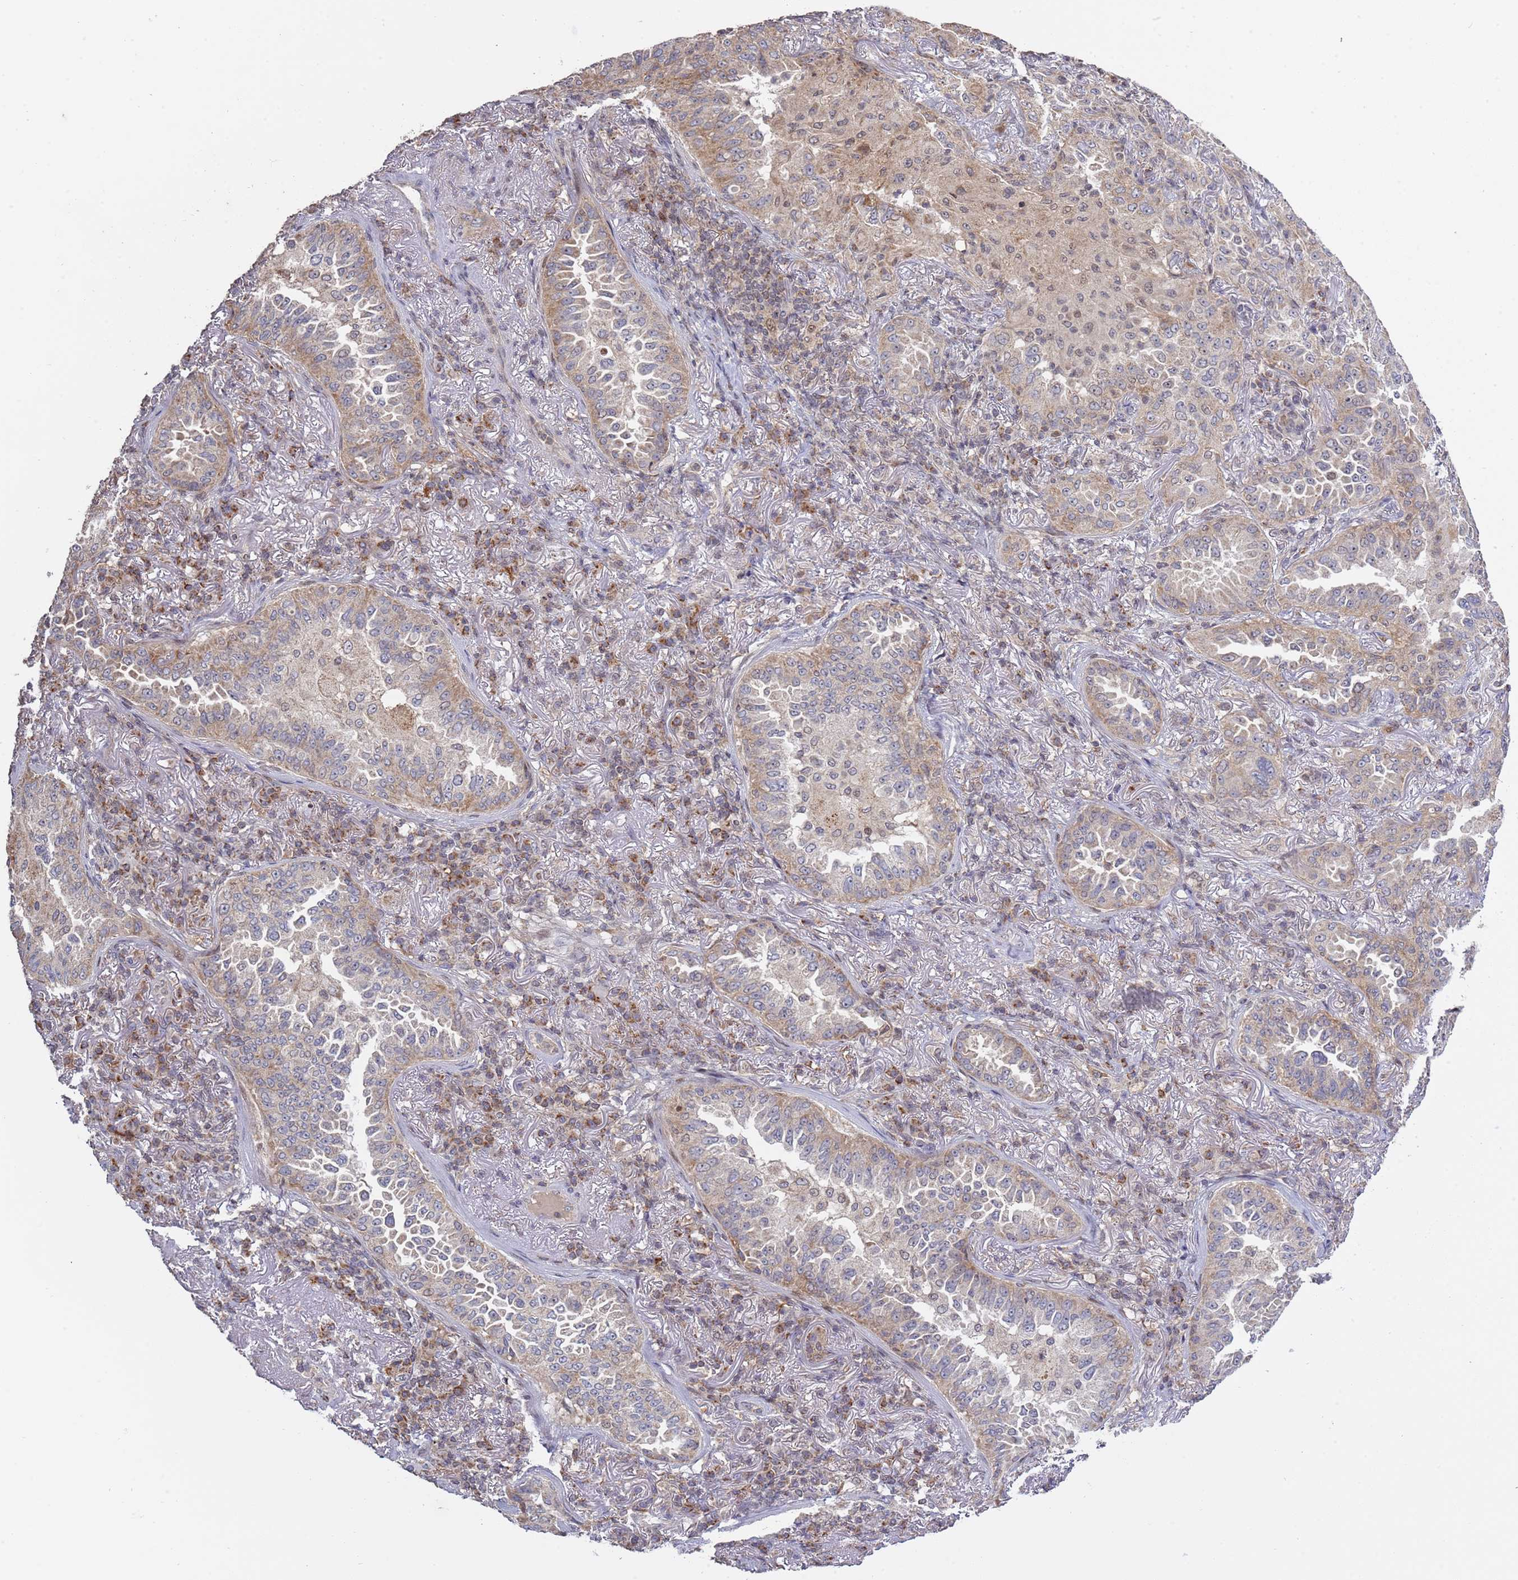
{"staining": {"intensity": "weak", "quantity": "<25%", "location": "cytoplasmic/membranous,nuclear"}, "tissue": "lung cancer", "cell_type": "Tumor cells", "image_type": "cancer", "snomed": [{"axis": "morphology", "description": "Adenocarcinoma, NOS"}, {"axis": "topography", "description": "Lung"}], "caption": "High power microscopy histopathology image of an IHC image of lung cancer (adenocarcinoma), revealing no significant positivity in tumor cells.", "gene": "RCOR2", "patient": {"sex": "female", "age": 69}}